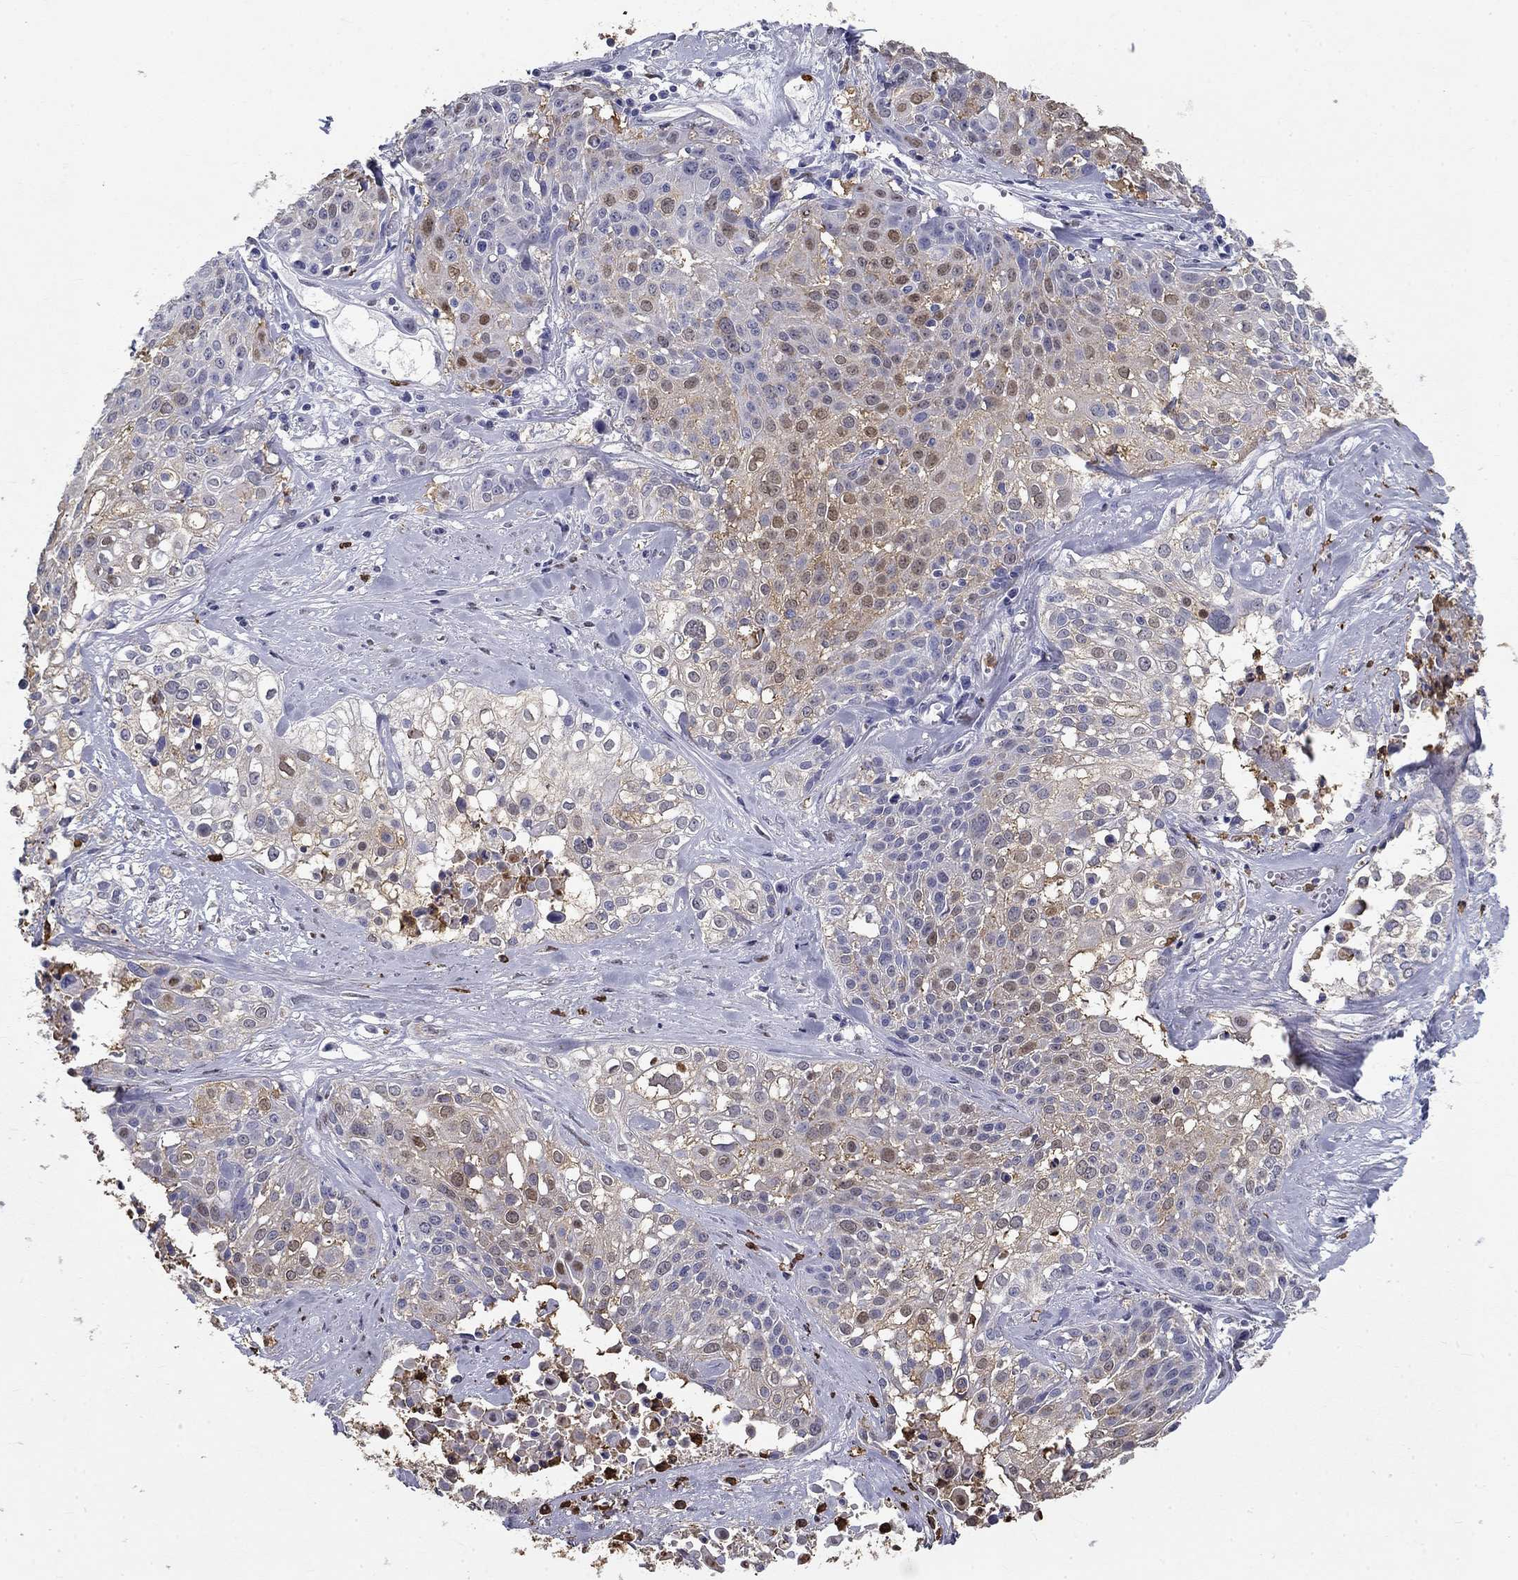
{"staining": {"intensity": "negative", "quantity": "none", "location": "none"}, "tissue": "cervical cancer", "cell_type": "Tumor cells", "image_type": "cancer", "snomed": [{"axis": "morphology", "description": "Squamous cell carcinoma, NOS"}, {"axis": "topography", "description": "Cervix"}], "caption": "Human cervical cancer stained for a protein using immunohistochemistry (IHC) shows no expression in tumor cells.", "gene": "IGSF8", "patient": {"sex": "female", "age": 39}}